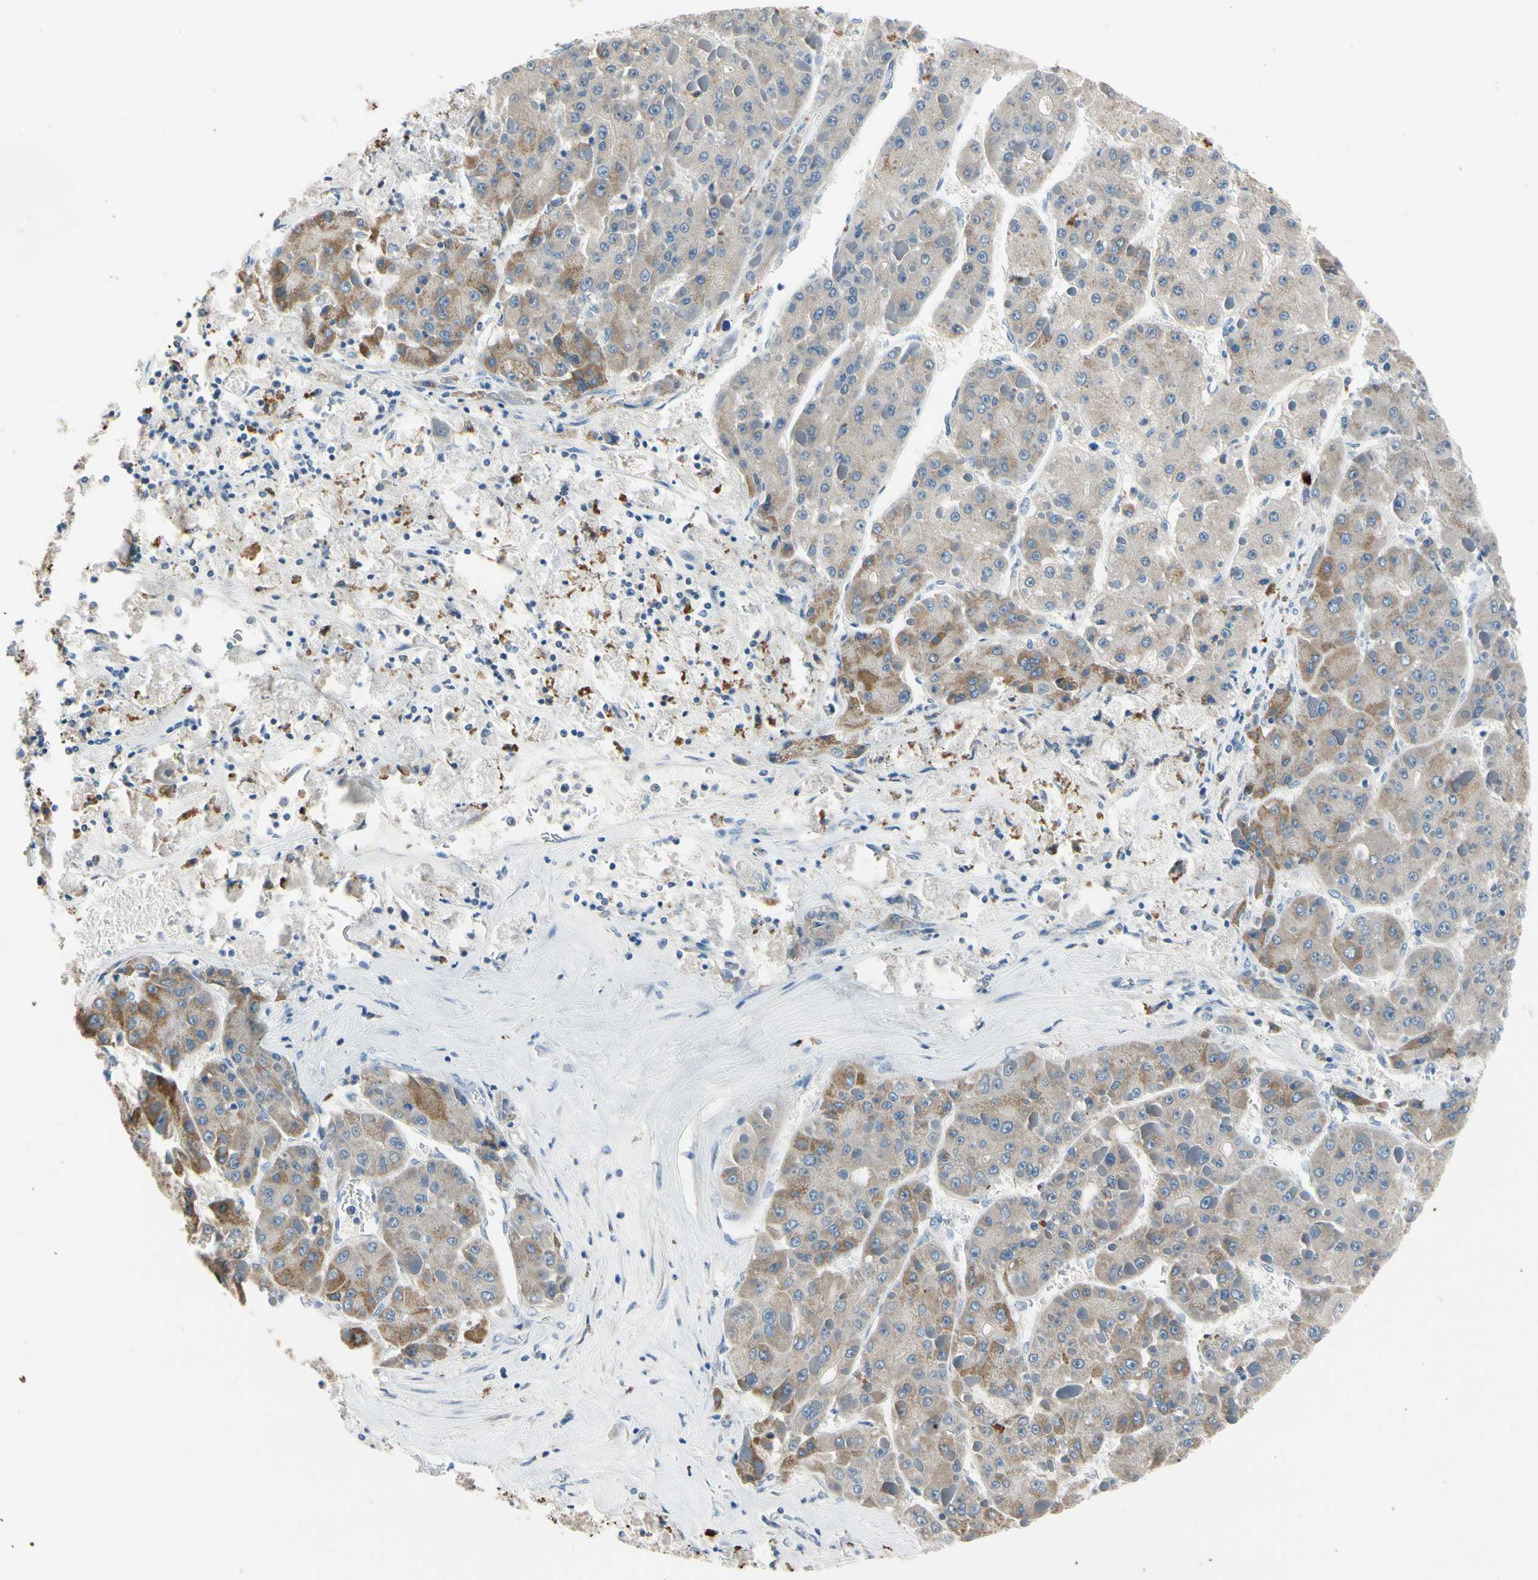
{"staining": {"intensity": "moderate", "quantity": "25%-75%", "location": "cytoplasmic/membranous"}, "tissue": "liver cancer", "cell_type": "Tumor cells", "image_type": "cancer", "snomed": [{"axis": "morphology", "description": "Carcinoma, Hepatocellular, NOS"}, {"axis": "topography", "description": "Liver"}], "caption": "Immunohistochemical staining of human liver hepatocellular carcinoma shows medium levels of moderate cytoplasmic/membranous protein staining in approximately 25%-75% of tumor cells.", "gene": "CPA3", "patient": {"sex": "female", "age": 73}}